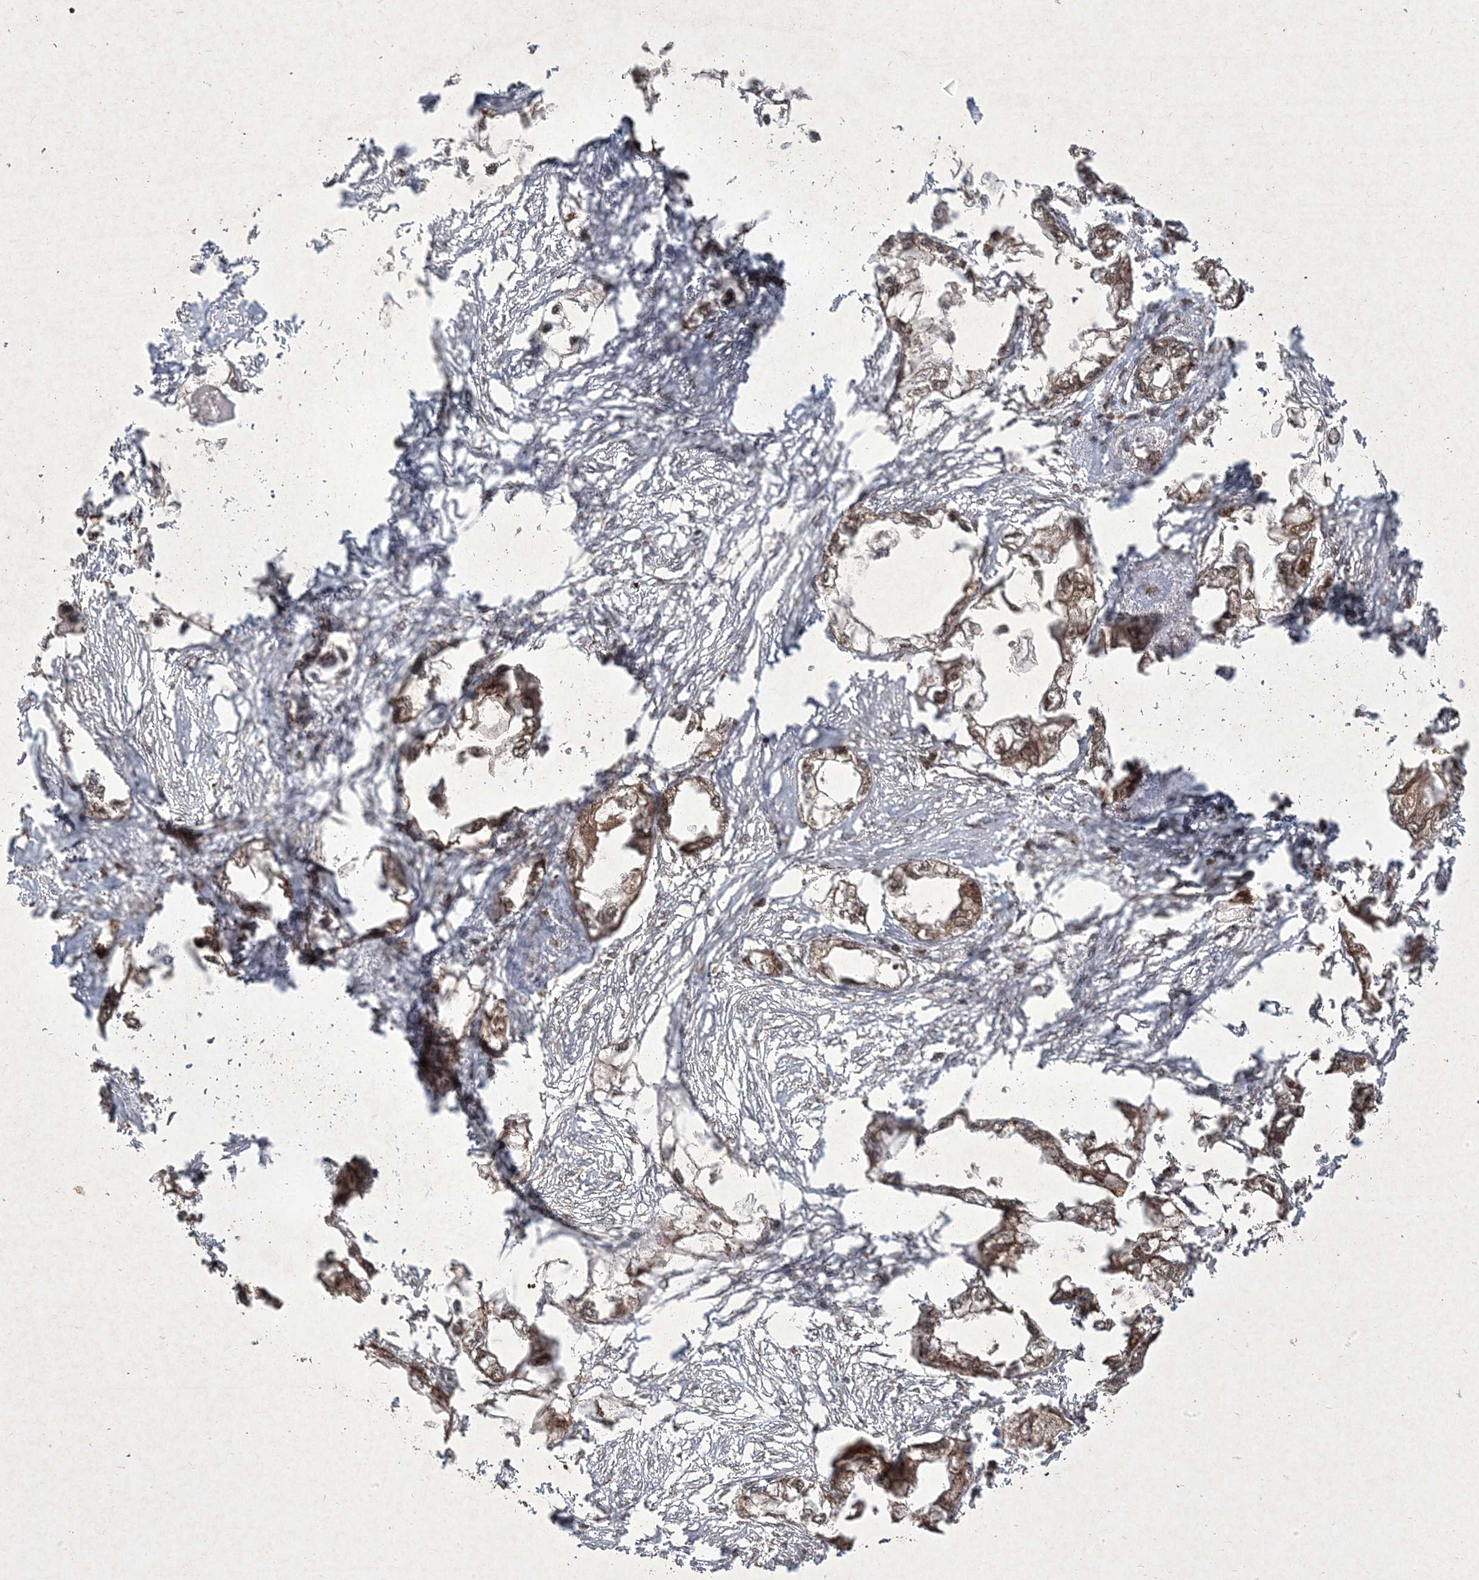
{"staining": {"intensity": "moderate", "quantity": ">75%", "location": "cytoplasmic/membranous,nuclear"}, "tissue": "endometrial cancer", "cell_type": "Tumor cells", "image_type": "cancer", "snomed": [{"axis": "morphology", "description": "Adenocarcinoma, NOS"}, {"axis": "morphology", "description": "Adenocarcinoma, metastatic, NOS"}, {"axis": "topography", "description": "Adipose tissue"}, {"axis": "topography", "description": "Endometrium"}], "caption": "IHC micrograph of neoplastic tissue: human adenocarcinoma (endometrial) stained using immunohistochemistry (IHC) exhibits medium levels of moderate protein expression localized specifically in the cytoplasmic/membranous and nuclear of tumor cells, appearing as a cytoplasmic/membranous and nuclear brown color.", "gene": "PLEKHM2", "patient": {"sex": "female", "age": 67}}